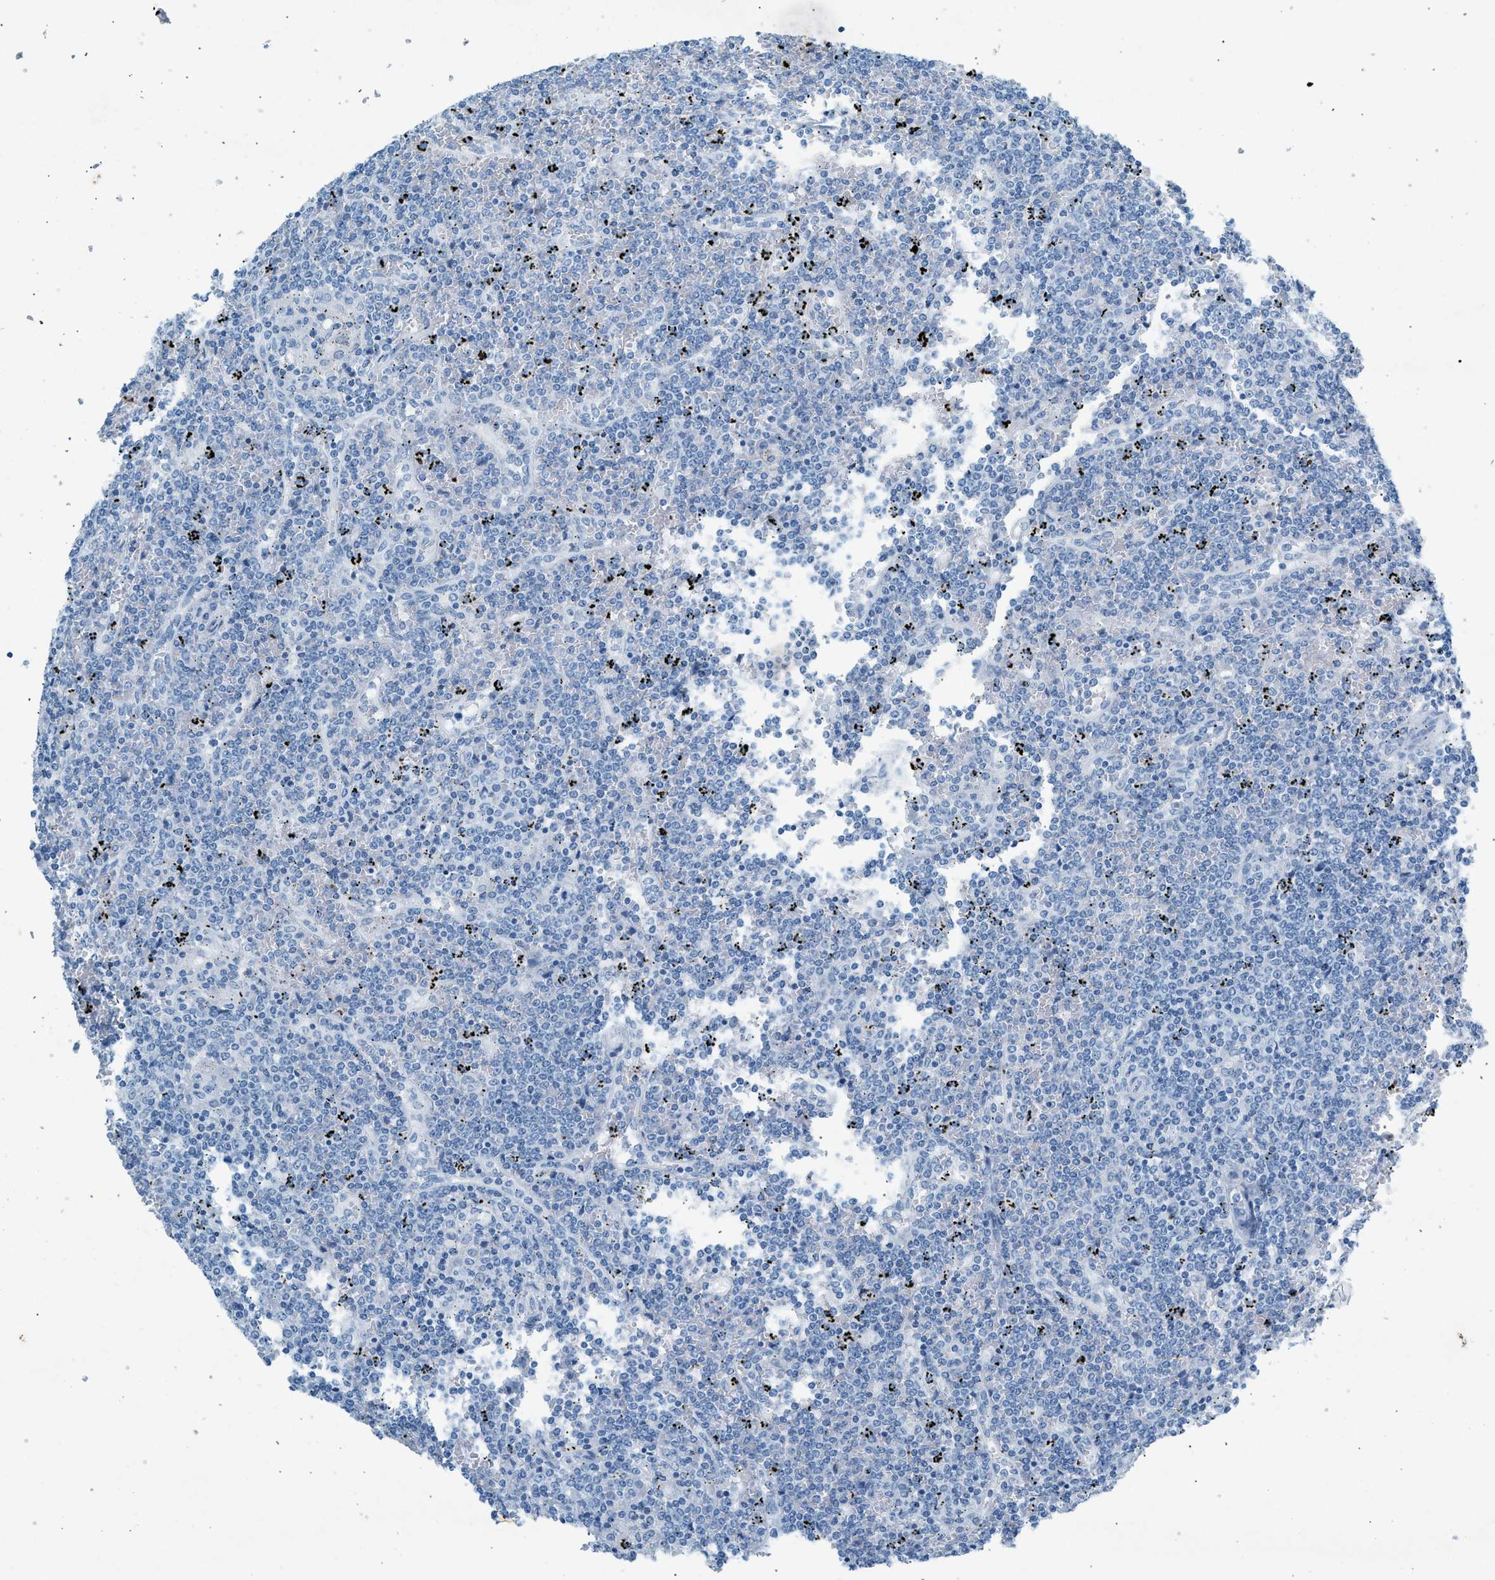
{"staining": {"intensity": "negative", "quantity": "none", "location": "none"}, "tissue": "lymphoma", "cell_type": "Tumor cells", "image_type": "cancer", "snomed": [{"axis": "morphology", "description": "Malignant lymphoma, non-Hodgkin's type, Low grade"}, {"axis": "topography", "description": "Spleen"}], "caption": "Immunohistochemistry micrograph of human malignant lymphoma, non-Hodgkin's type (low-grade) stained for a protein (brown), which reveals no staining in tumor cells.", "gene": "HHATL", "patient": {"sex": "female", "age": 19}}